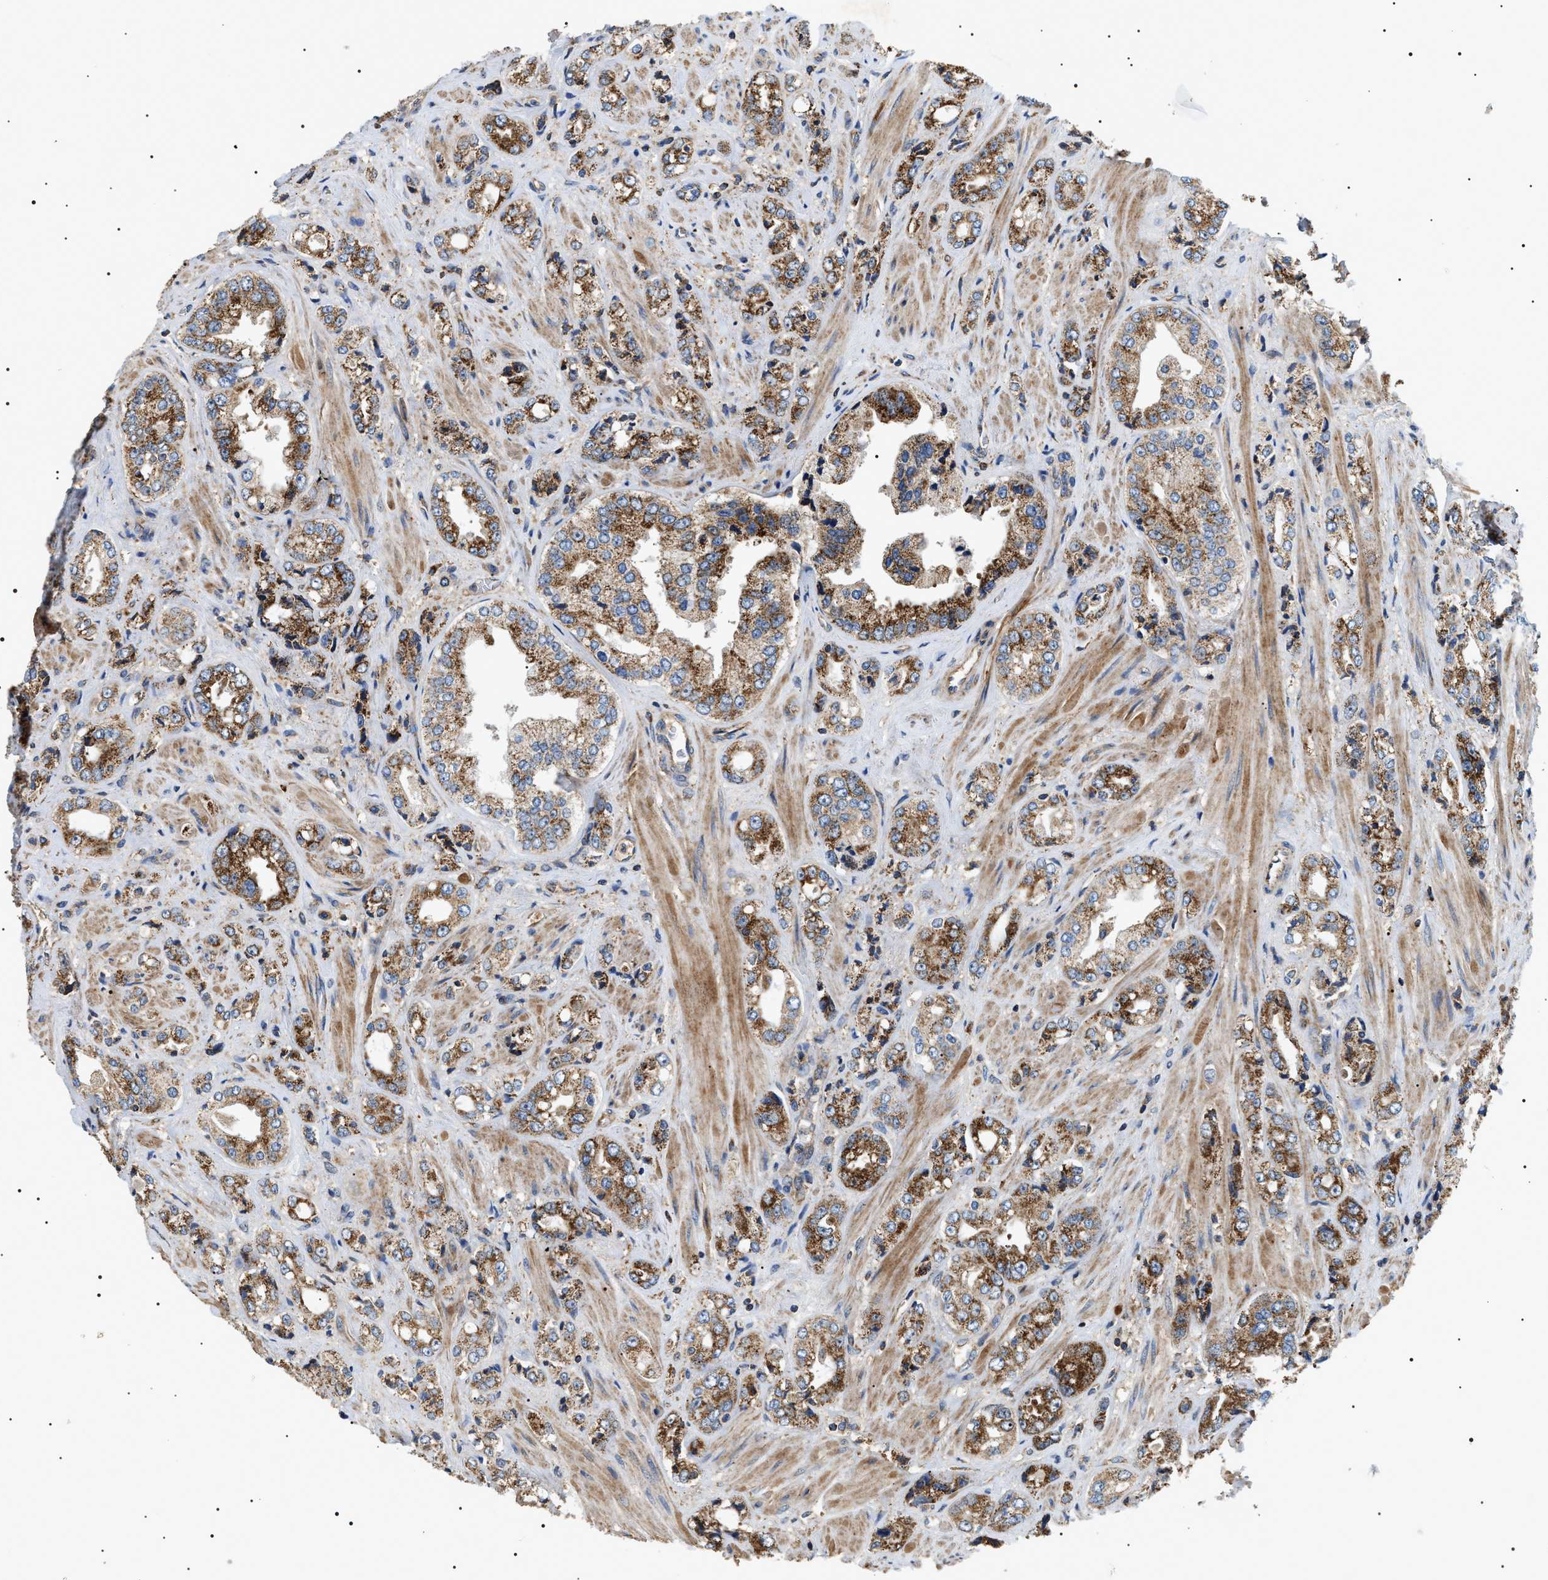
{"staining": {"intensity": "moderate", "quantity": ">75%", "location": "cytoplasmic/membranous"}, "tissue": "prostate cancer", "cell_type": "Tumor cells", "image_type": "cancer", "snomed": [{"axis": "morphology", "description": "Adenocarcinoma, High grade"}, {"axis": "topography", "description": "Prostate"}], "caption": "High-power microscopy captured an immunohistochemistry histopathology image of prostate adenocarcinoma (high-grade), revealing moderate cytoplasmic/membranous expression in about >75% of tumor cells. Immunohistochemistry stains the protein in brown and the nuclei are stained blue.", "gene": "OXSM", "patient": {"sex": "male", "age": 61}}